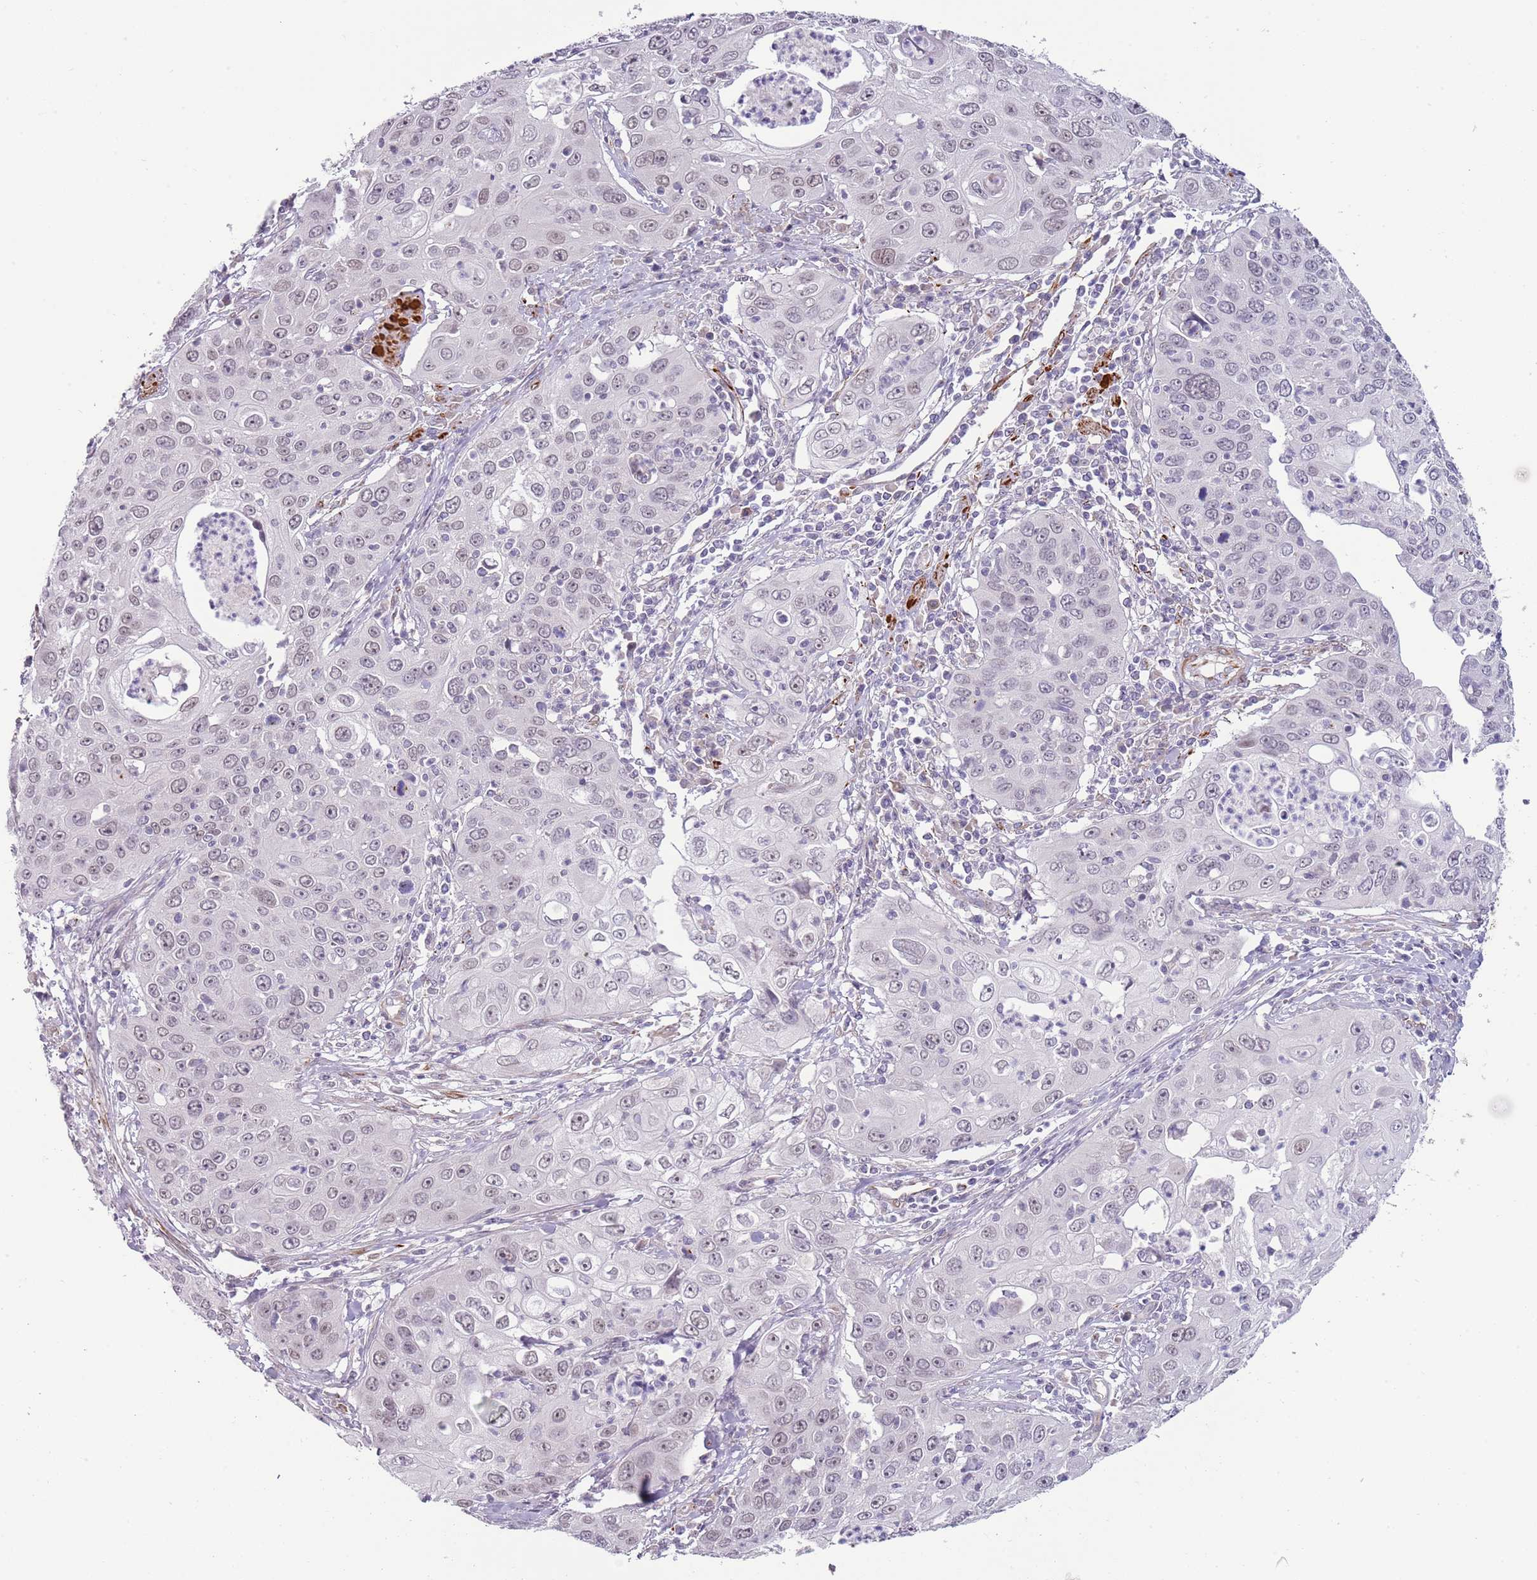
{"staining": {"intensity": "negative", "quantity": "none", "location": "none"}, "tissue": "cervical cancer", "cell_type": "Tumor cells", "image_type": "cancer", "snomed": [{"axis": "morphology", "description": "Squamous cell carcinoma, NOS"}, {"axis": "topography", "description": "Cervix"}], "caption": "An immunohistochemistry (IHC) micrograph of cervical cancer is shown. There is no staining in tumor cells of cervical cancer.", "gene": "NBPF3", "patient": {"sex": "female", "age": 36}}